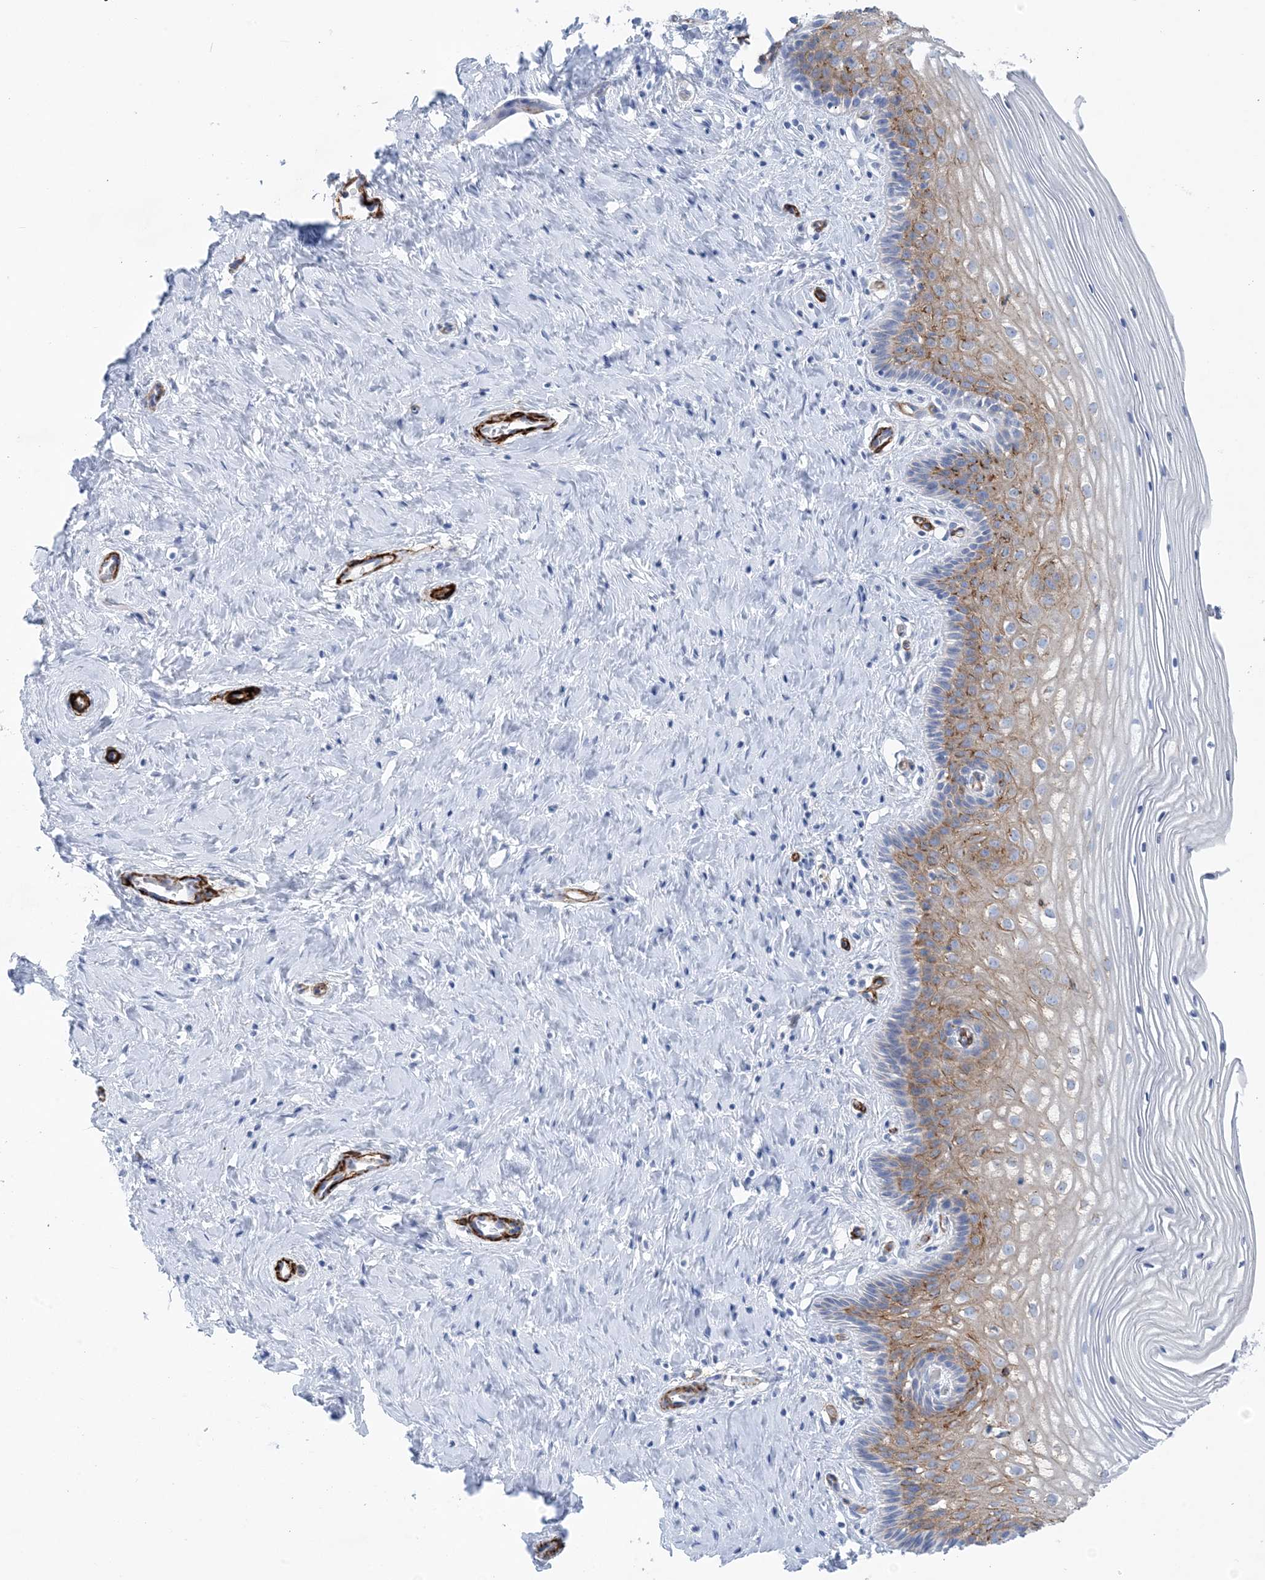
{"staining": {"intensity": "moderate", "quantity": "25%-75%", "location": "cytoplasmic/membranous"}, "tissue": "cervix", "cell_type": "Glandular cells", "image_type": "normal", "snomed": [{"axis": "morphology", "description": "Normal tissue, NOS"}, {"axis": "topography", "description": "Cervix"}], "caption": "This image demonstrates immunohistochemistry staining of normal cervix, with medium moderate cytoplasmic/membranous staining in about 25%-75% of glandular cells.", "gene": "SHANK1", "patient": {"sex": "female", "age": 33}}